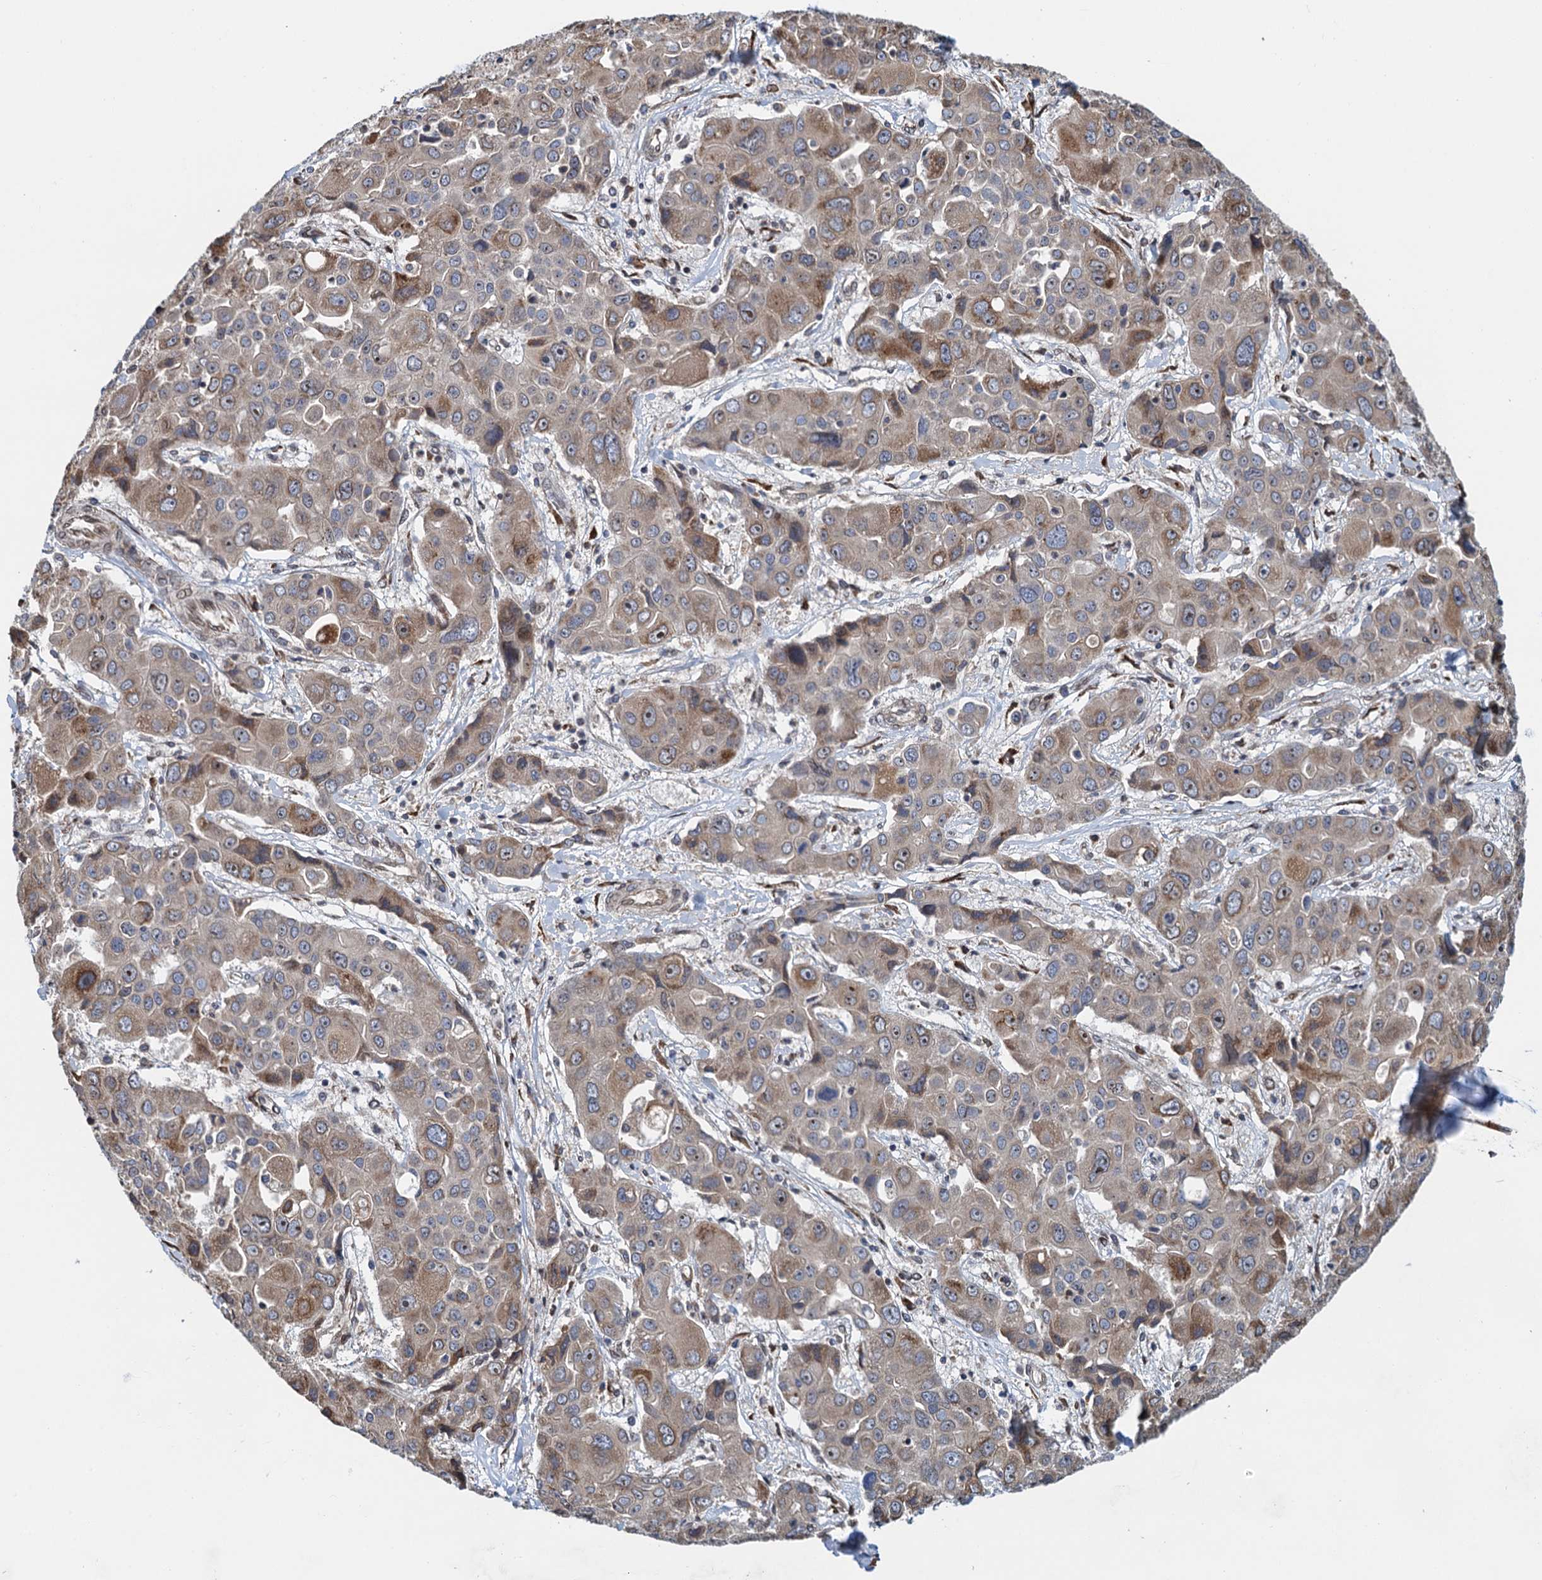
{"staining": {"intensity": "moderate", "quantity": "<25%", "location": "cytoplasmic/membranous"}, "tissue": "liver cancer", "cell_type": "Tumor cells", "image_type": "cancer", "snomed": [{"axis": "morphology", "description": "Cholangiocarcinoma"}, {"axis": "topography", "description": "Liver"}], "caption": "The histopathology image reveals immunohistochemical staining of liver cancer. There is moderate cytoplasmic/membranous positivity is present in approximately <25% of tumor cells. The staining was performed using DAB (3,3'-diaminobenzidine), with brown indicating positive protein expression. Nuclei are stained blue with hematoxylin.", "gene": "MDM1", "patient": {"sex": "male", "age": 67}}